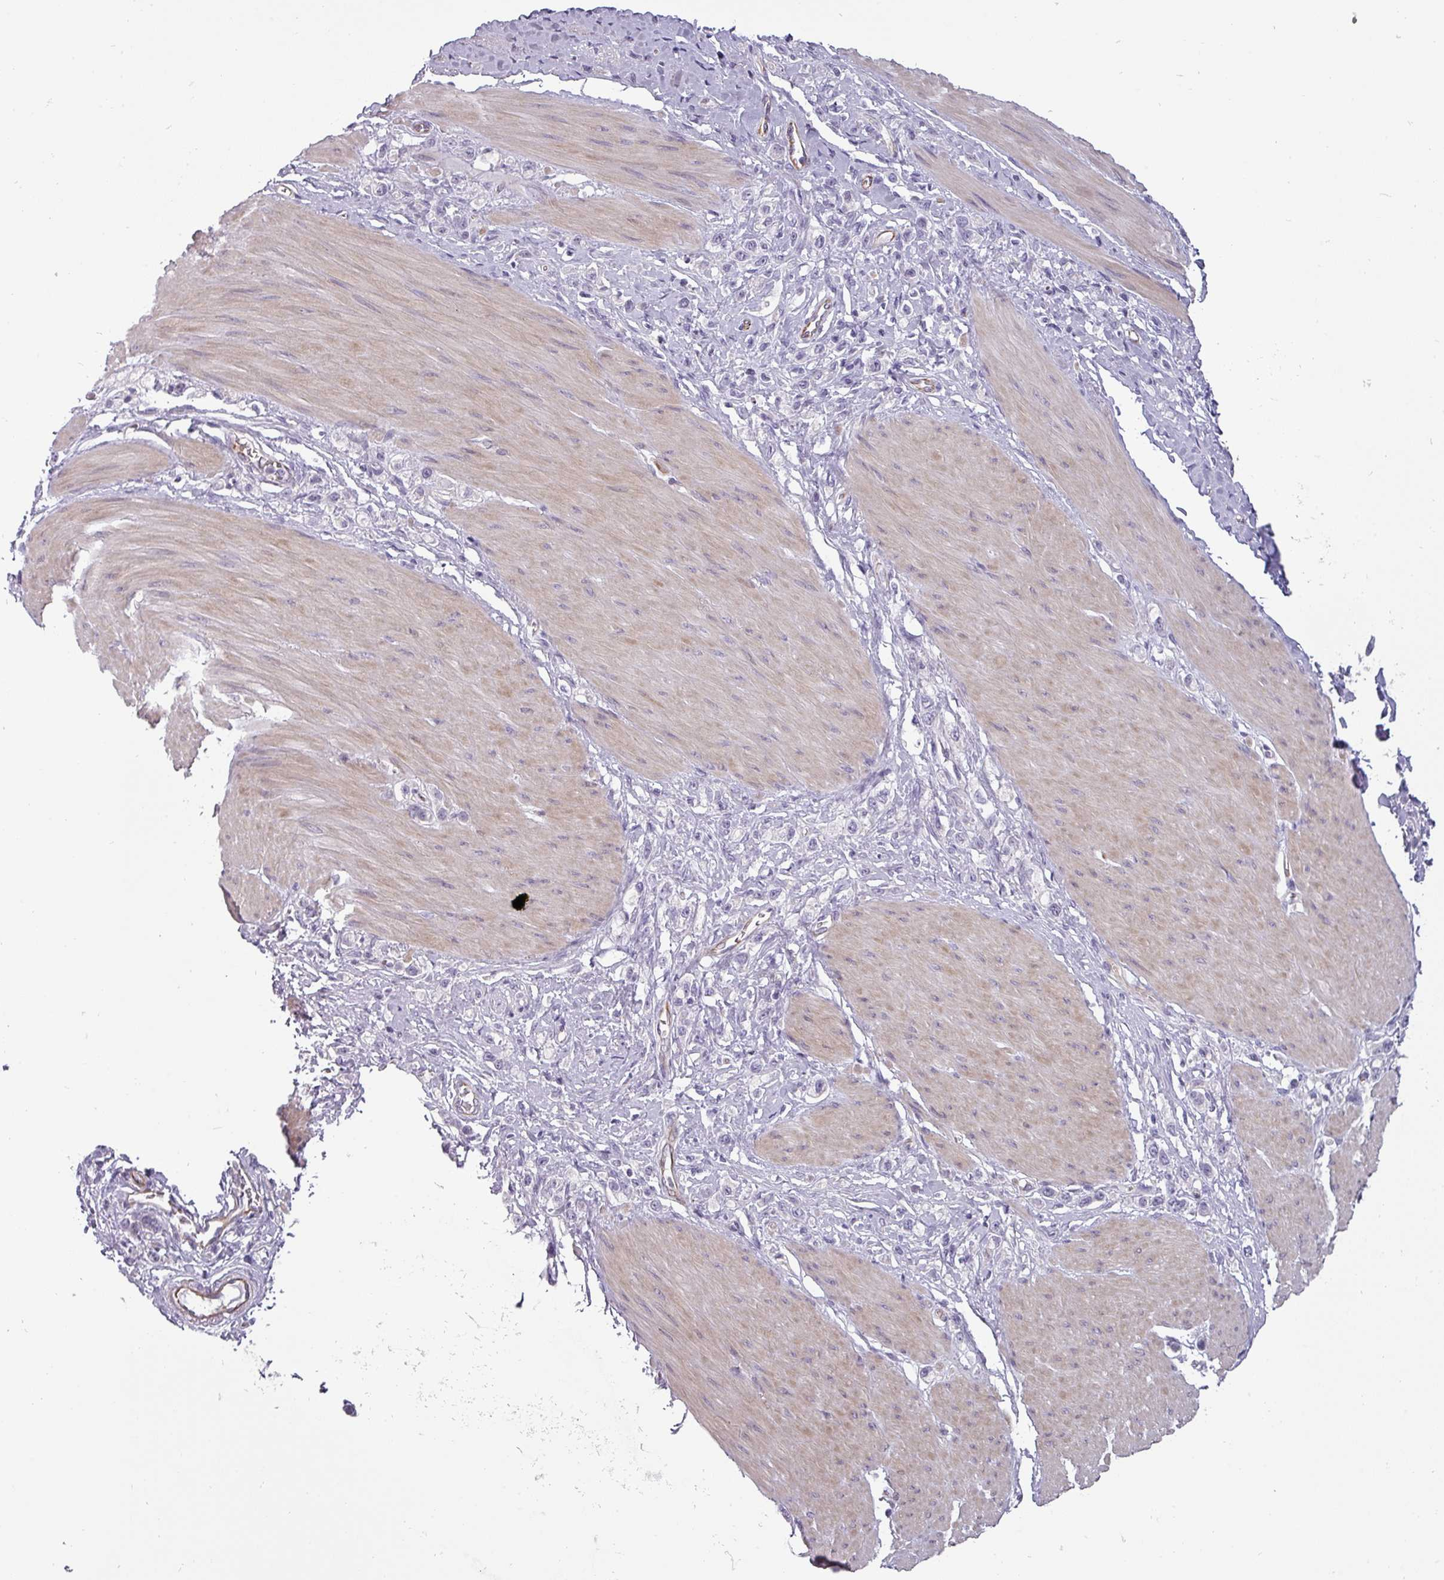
{"staining": {"intensity": "negative", "quantity": "none", "location": "none"}, "tissue": "stomach cancer", "cell_type": "Tumor cells", "image_type": "cancer", "snomed": [{"axis": "morphology", "description": "Adenocarcinoma, NOS"}, {"axis": "topography", "description": "Stomach"}], "caption": "The histopathology image displays no staining of tumor cells in stomach adenocarcinoma. (DAB immunohistochemistry (IHC) visualized using brightfield microscopy, high magnification).", "gene": "CHRDL1", "patient": {"sex": "female", "age": 65}}